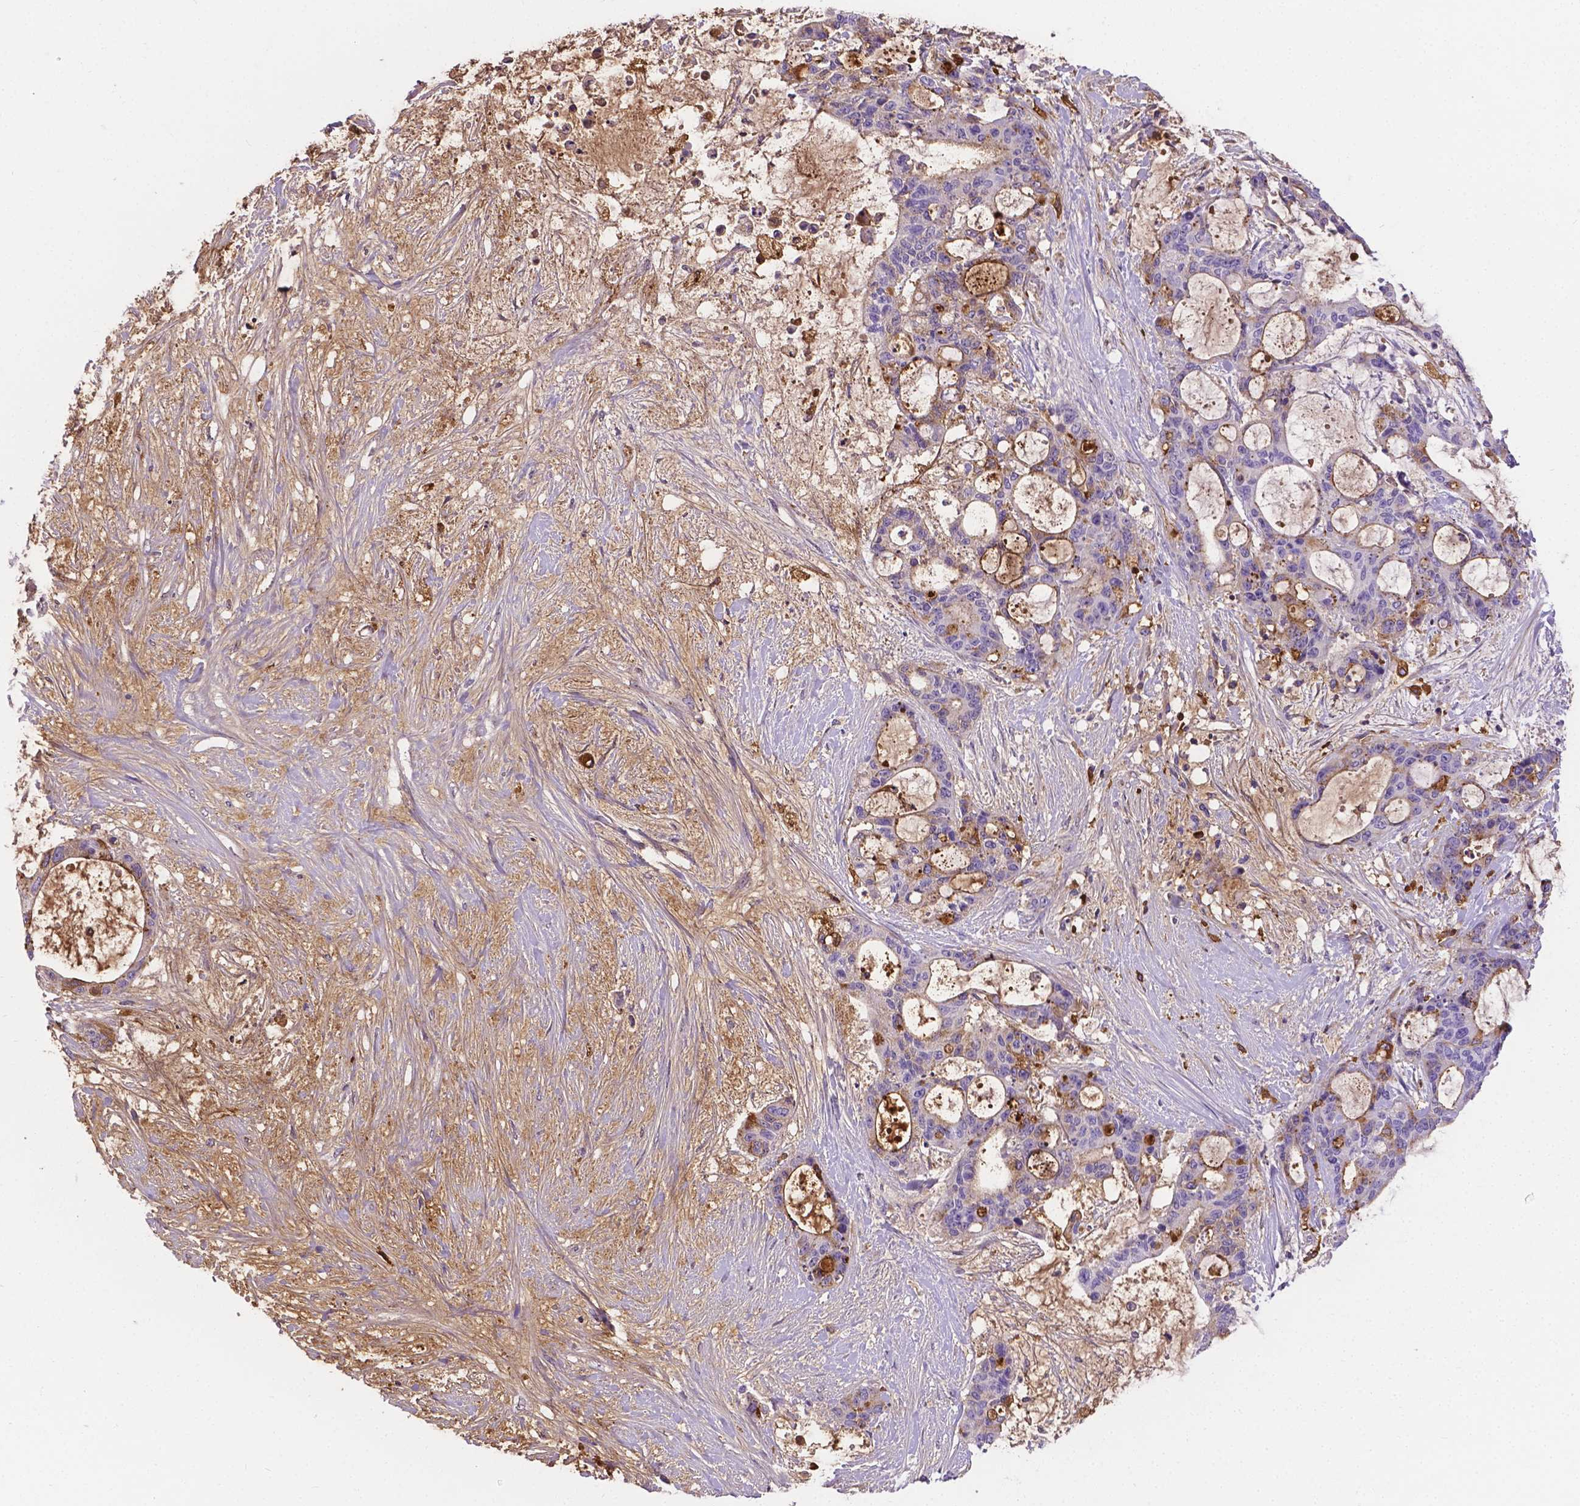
{"staining": {"intensity": "negative", "quantity": "none", "location": "none"}, "tissue": "liver cancer", "cell_type": "Tumor cells", "image_type": "cancer", "snomed": [{"axis": "morphology", "description": "Normal tissue, NOS"}, {"axis": "morphology", "description": "Cholangiocarcinoma"}, {"axis": "topography", "description": "Liver"}, {"axis": "topography", "description": "Peripheral nerve tissue"}], "caption": "Liver cancer (cholangiocarcinoma) was stained to show a protein in brown. There is no significant positivity in tumor cells.", "gene": "APOE", "patient": {"sex": "female", "age": 73}}